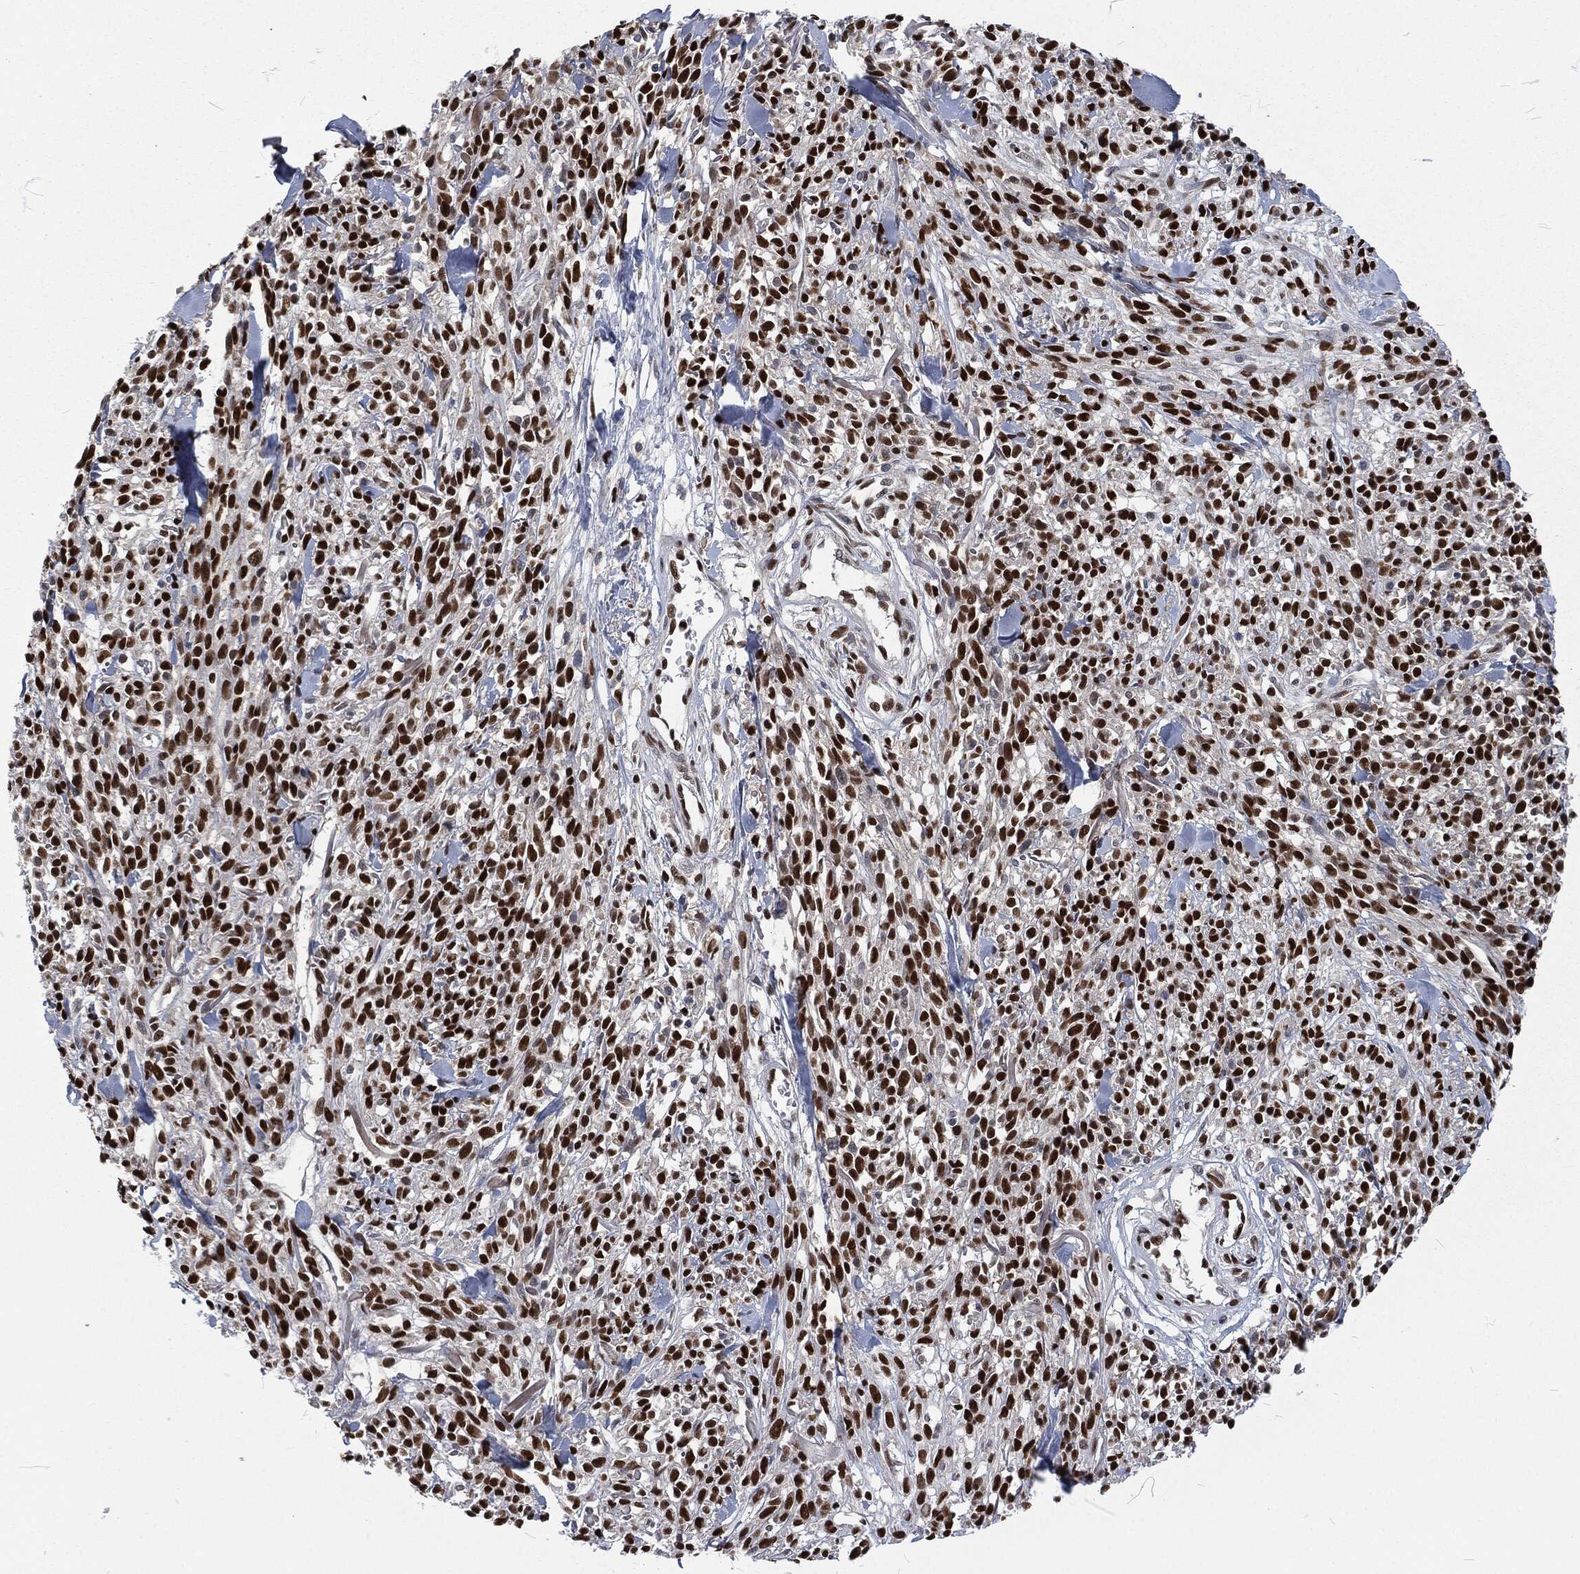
{"staining": {"intensity": "strong", "quantity": ">75%", "location": "nuclear"}, "tissue": "melanoma", "cell_type": "Tumor cells", "image_type": "cancer", "snomed": [{"axis": "morphology", "description": "Malignant melanoma, NOS"}, {"axis": "topography", "description": "Skin"}, {"axis": "topography", "description": "Skin of trunk"}], "caption": "Immunohistochemical staining of human melanoma demonstrates high levels of strong nuclear protein expression in about >75% of tumor cells. The protein is shown in brown color, while the nuclei are stained blue.", "gene": "DCPS", "patient": {"sex": "male", "age": 74}}